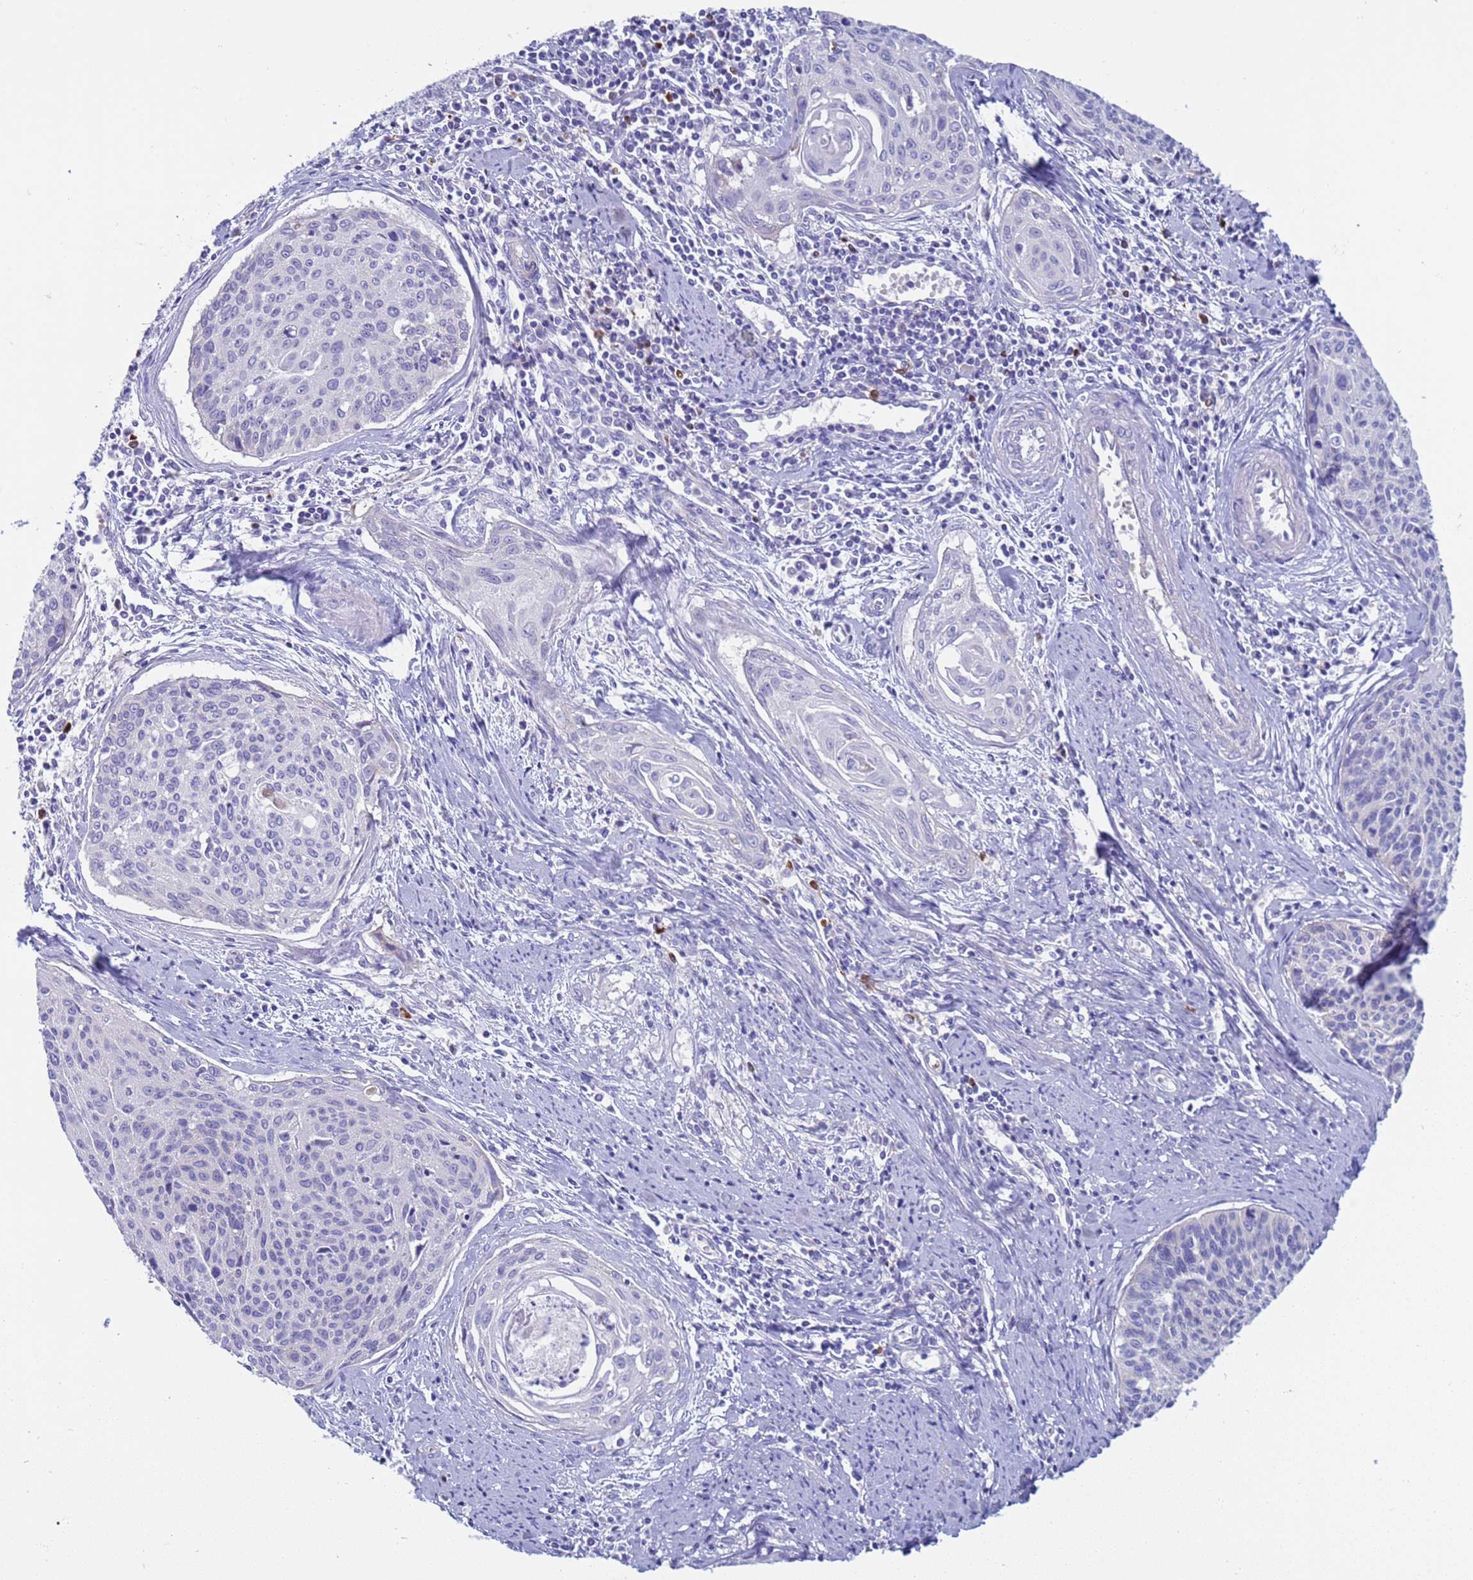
{"staining": {"intensity": "negative", "quantity": "none", "location": "none"}, "tissue": "cervical cancer", "cell_type": "Tumor cells", "image_type": "cancer", "snomed": [{"axis": "morphology", "description": "Squamous cell carcinoma, NOS"}, {"axis": "topography", "description": "Cervix"}], "caption": "IHC of cervical squamous cell carcinoma reveals no expression in tumor cells.", "gene": "C4orf46", "patient": {"sex": "female", "age": 55}}